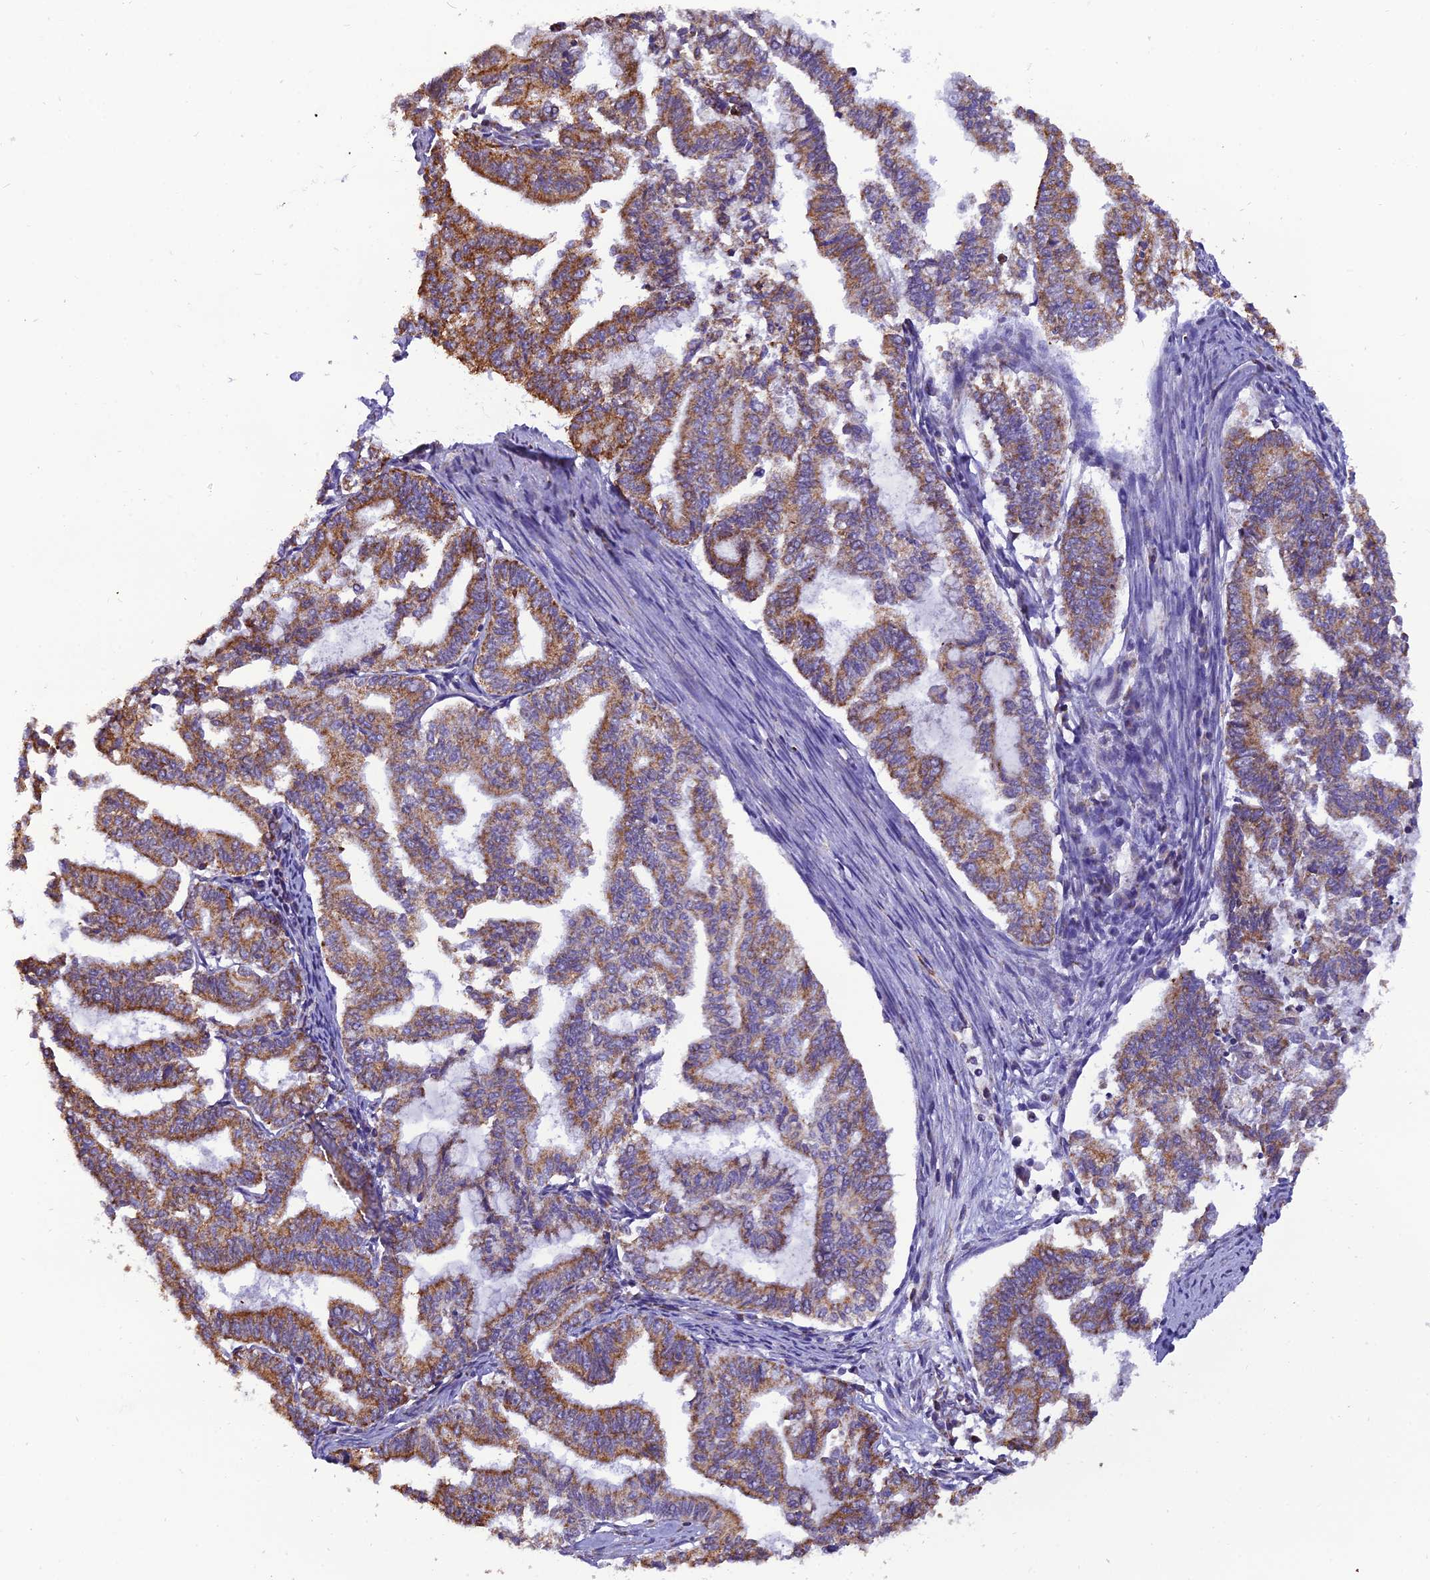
{"staining": {"intensity": "moderate", "quantity": ">75%", "location": "cytoplasmic/membranous"}, "tissue": "endometrial cancer", "cell_type": "Tumor cells", "image_type": "cancer", "snomed": [{"axis": "morphology", "description": "Adenocarcinoma, NOS"}, {"axis": "topography", "description": "Endometrium"}], "caption": "A medium amount of moderate cytoplasmic/membranous staining is seen in about >75% of tumor cells in endometrial cancer (adenocarcinoma) tissue.", "gene": "GPD1", "patient": {"sex": "female", "age": 79}}